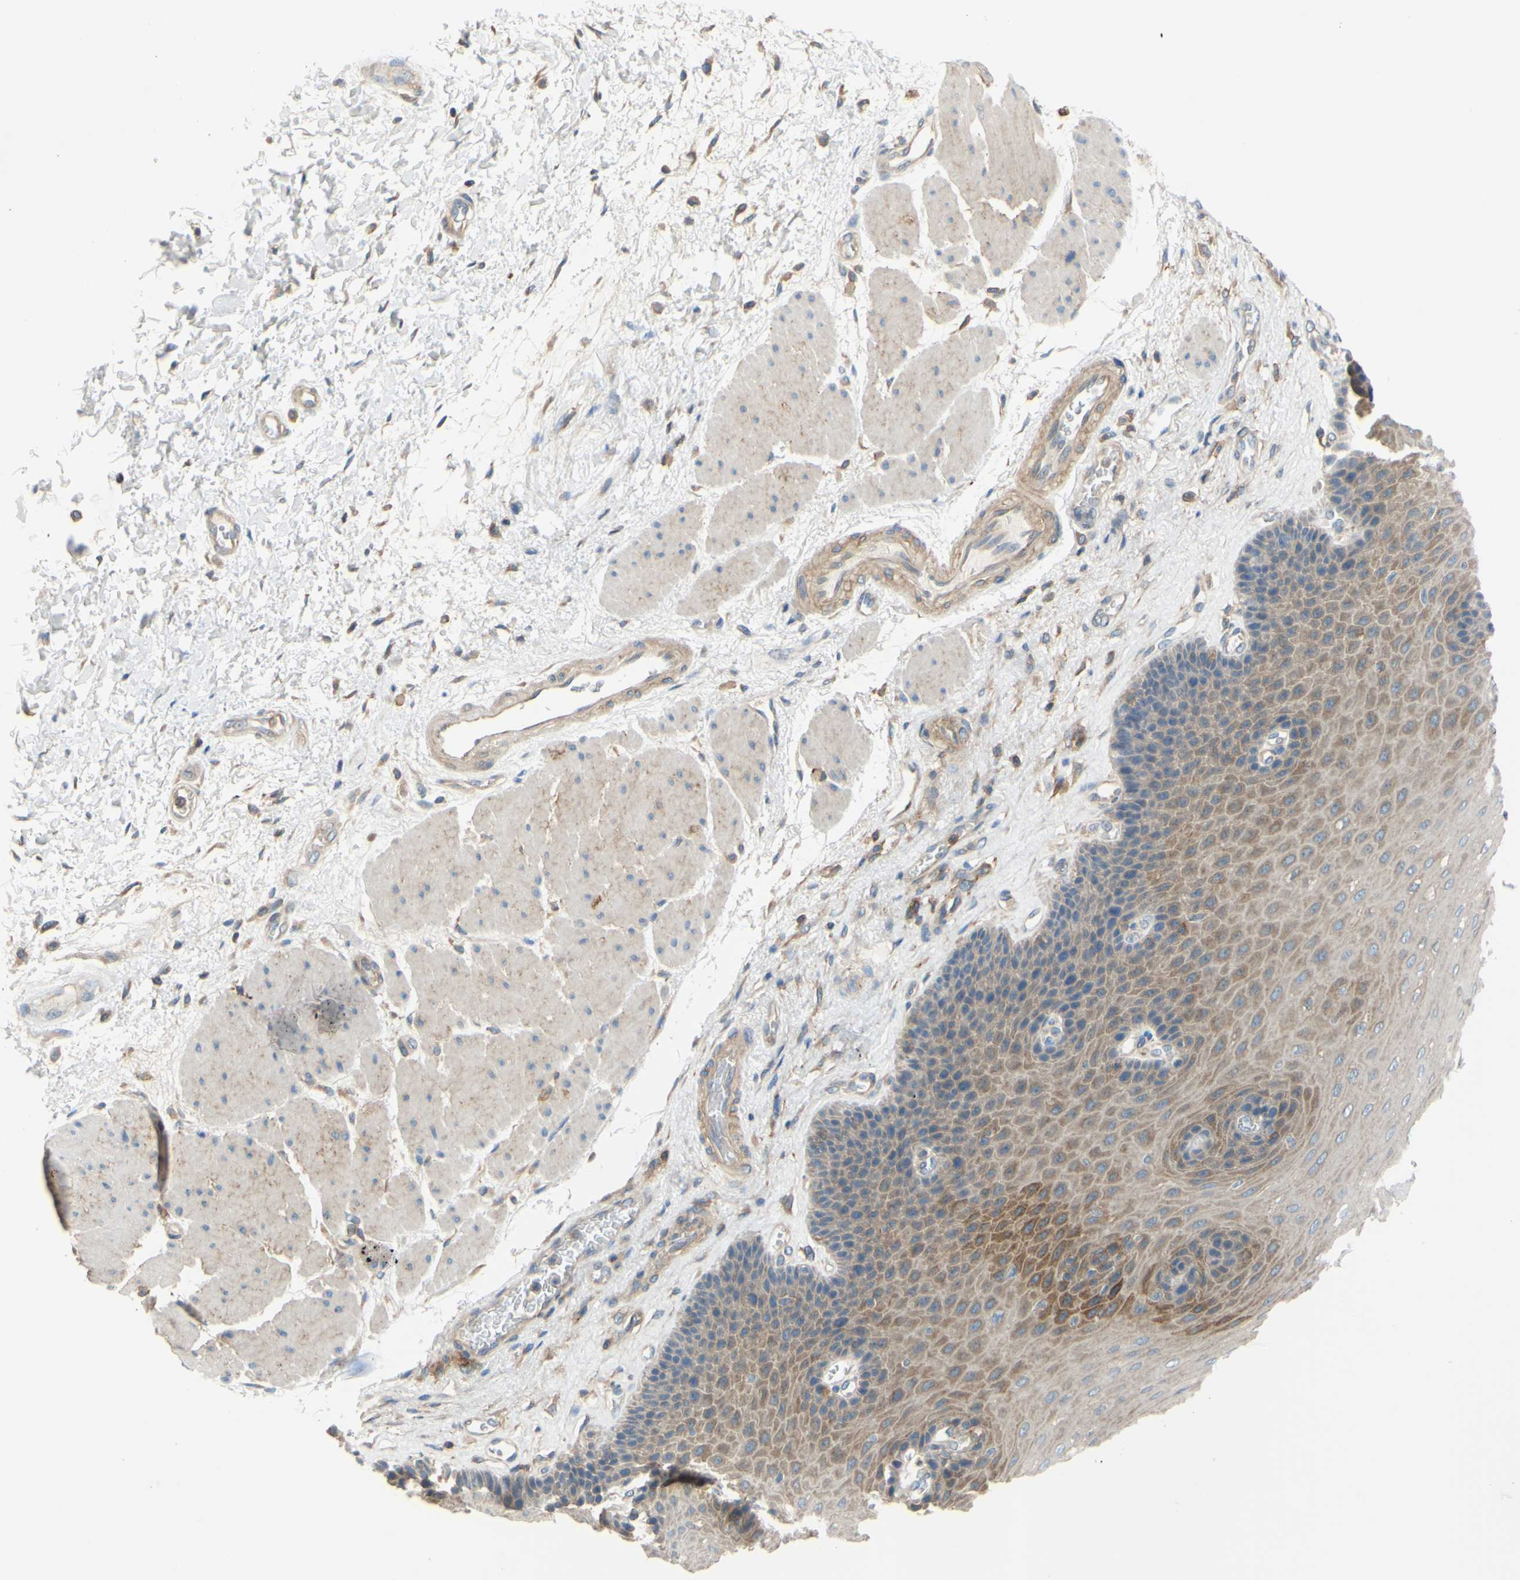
{"staining": {"intensity": "moderate", "quantity": "25%-75%", "location": "cytoplasmic/membranous"}, "tissue": "esophagus", "cell_type": "Squamous epithelial cells", "image_type": "normal", "snomed": [{"axis": "morphology", "description": "Normal tissue, NOS"}, {"axis": "topography", "description": "Esophagus"}], "caption": "Squamous epithelial cells display medium levels of moderate cytoplasmic/membranous positivity in approximately 25%-75% of cells in benign esophagus. (DAB IHC with brightfield microscopy, high magnification).", "gene": "POR", "patient": {"sex": "female", "age": 72}}